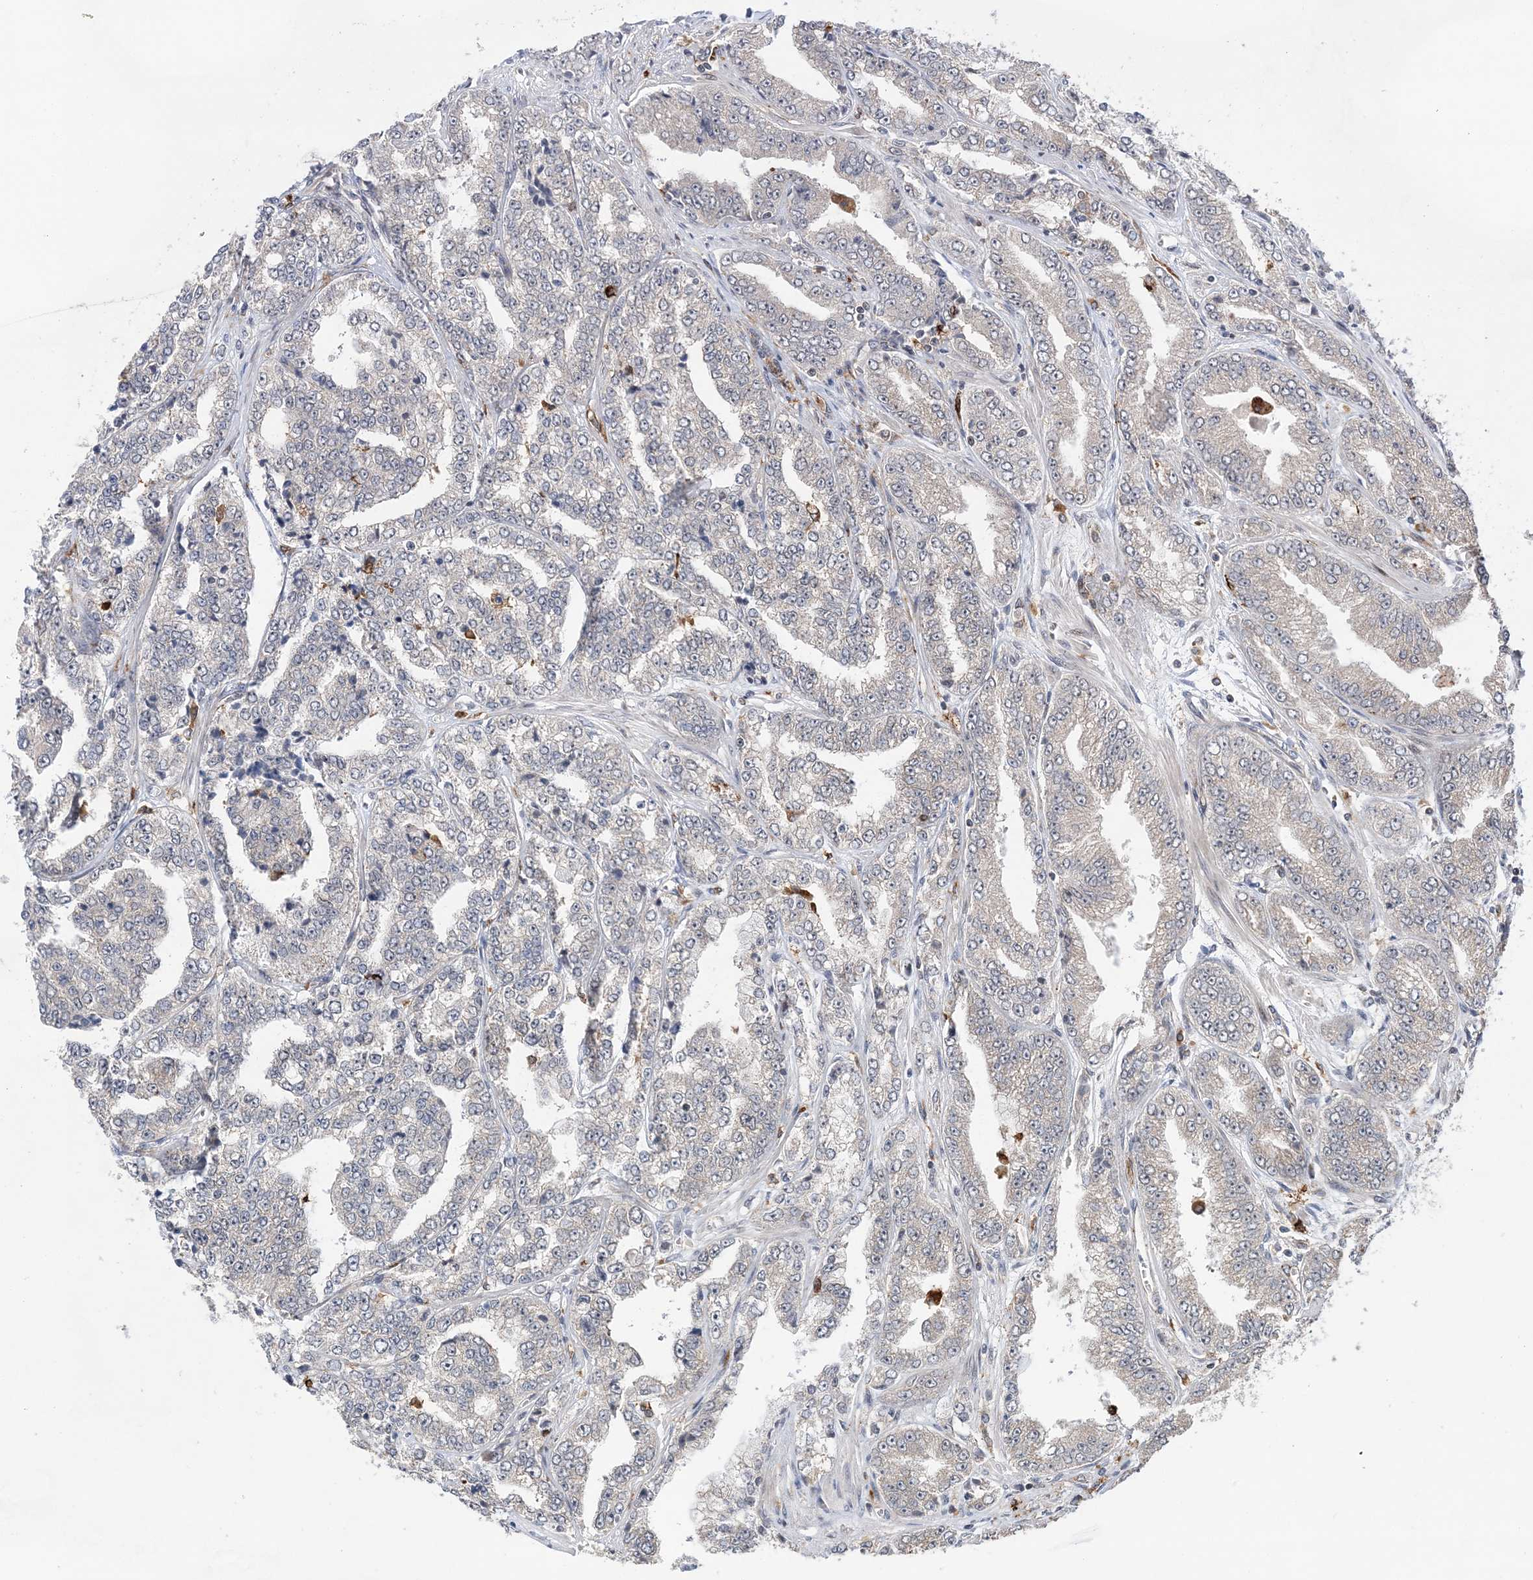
{"staining": {"intensity": "negative", "quantity": "none", "location": "none"}, "tissue": "prostate cancer", "cell_type": "Tumor cells", "image_type": "cancer", "snomed": [{"axis": "morphology", "description": "Adenocarcinoma, High grade"}, {"axis": "topography", "description": "Prostate"}], "caption": "Immunohistochemical staining of human high-grade adenocarcinoma (prostate) displays no significant positivity in tumor cells.", "gene": "ANAPC15", "patient": {"sex": "male", "age": 71}}